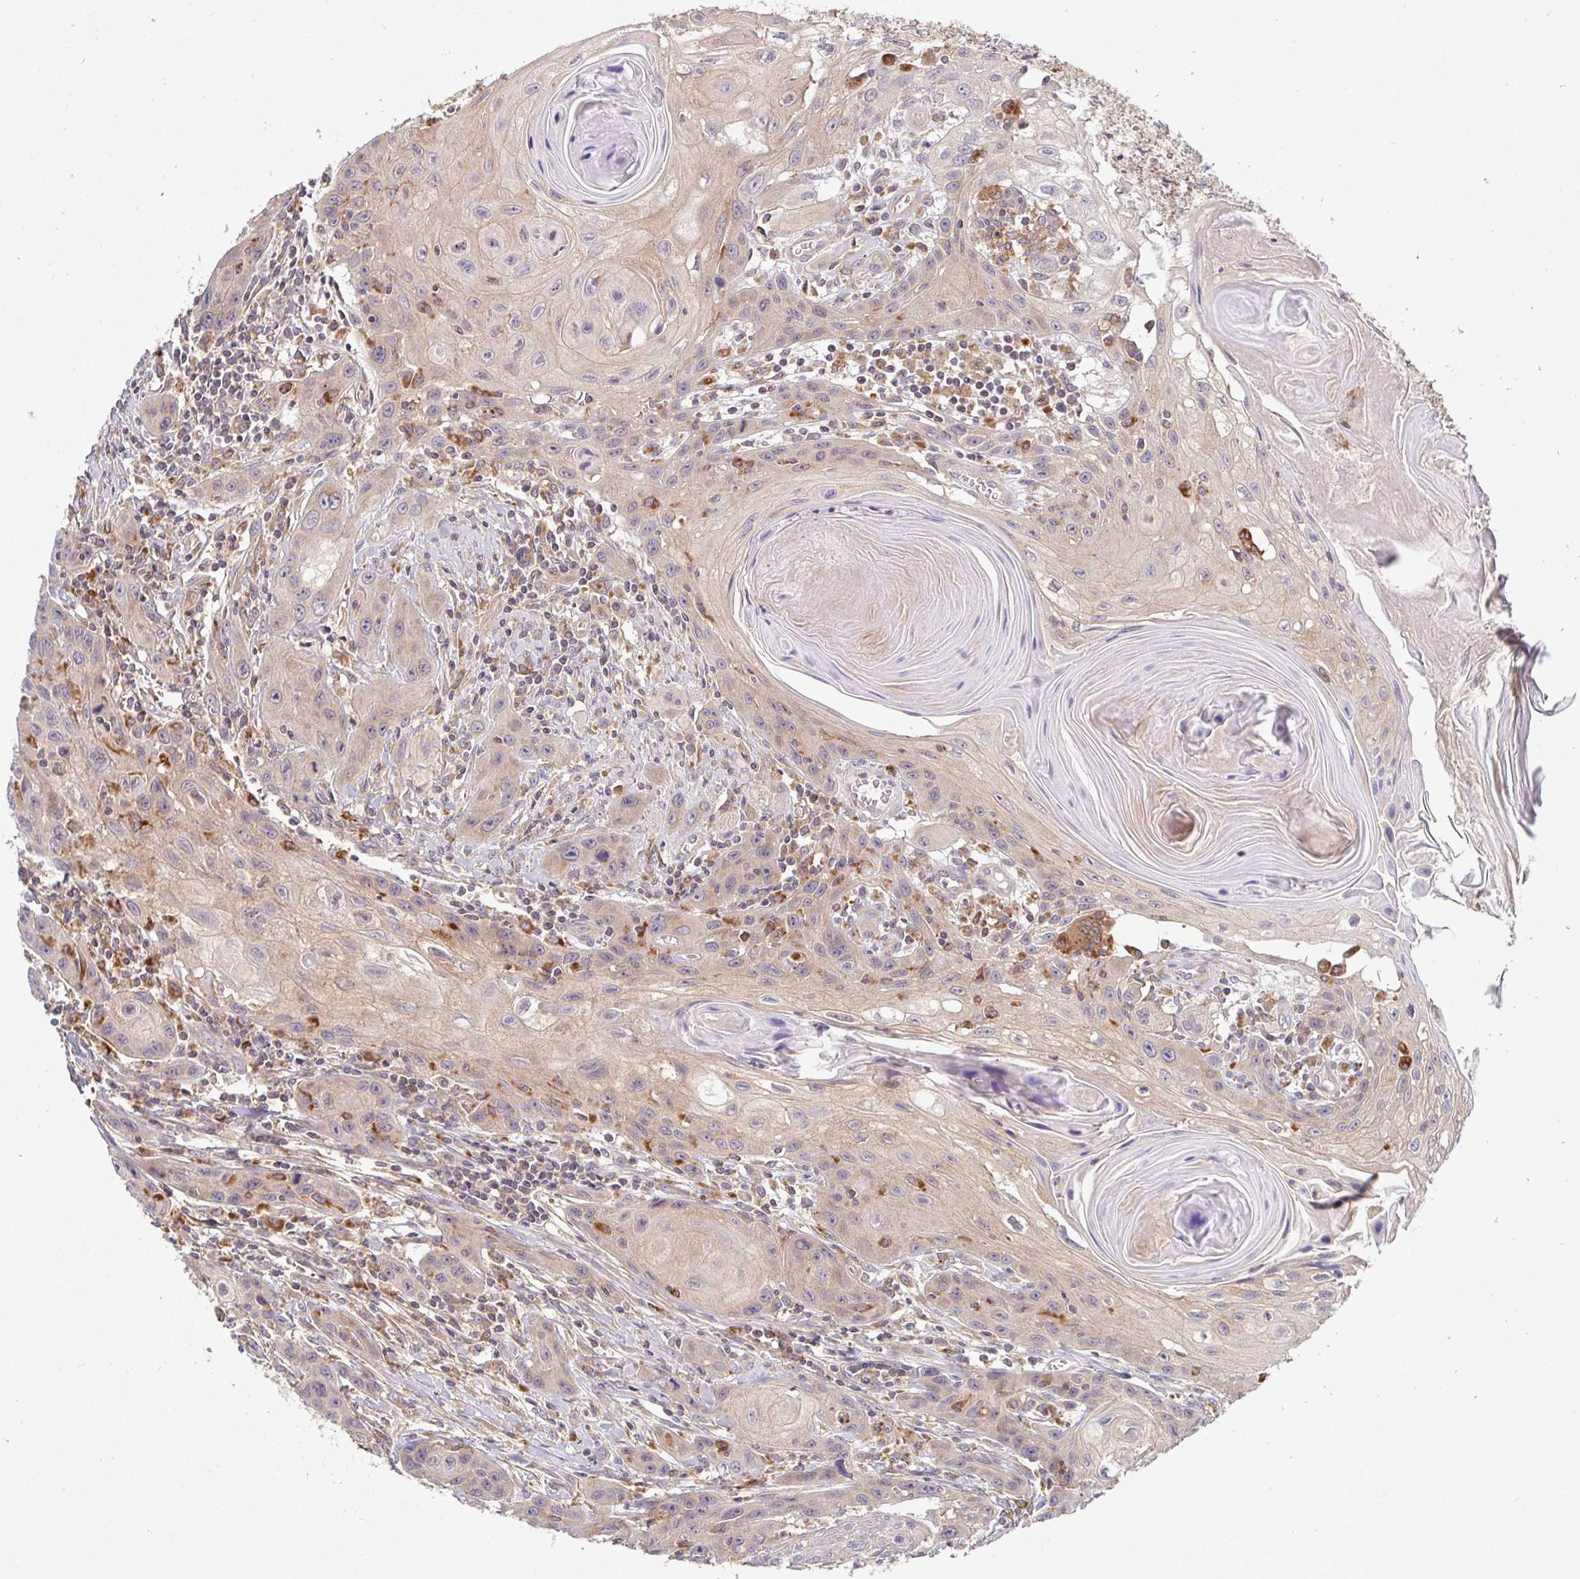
{"staining": {"intensity": "weak", "quantity": "25%-75%", "location": "cytoplasmic/membranous"}, "tissue": "head and neck cancer", "cell_type": "Tumor cells", "image_type": "cancer", "snomed": [{"axis": "morphology", "description": "Squamous cell carcinoma, NOS"}, {"axis": "topography", "description": "Oral tissue"}, {"axis": "topography", "description": "Head-Neck"}], "caption": "About 25%-75% of tumor cells in human head and neck squamous cell carcinoma reveal weak cytoplasmic/membranous protein positivity as visualized by brown immunohistochemical staining.", "gene": "ATP6V1F", "patient": {"sex": "male", "age": 58}}